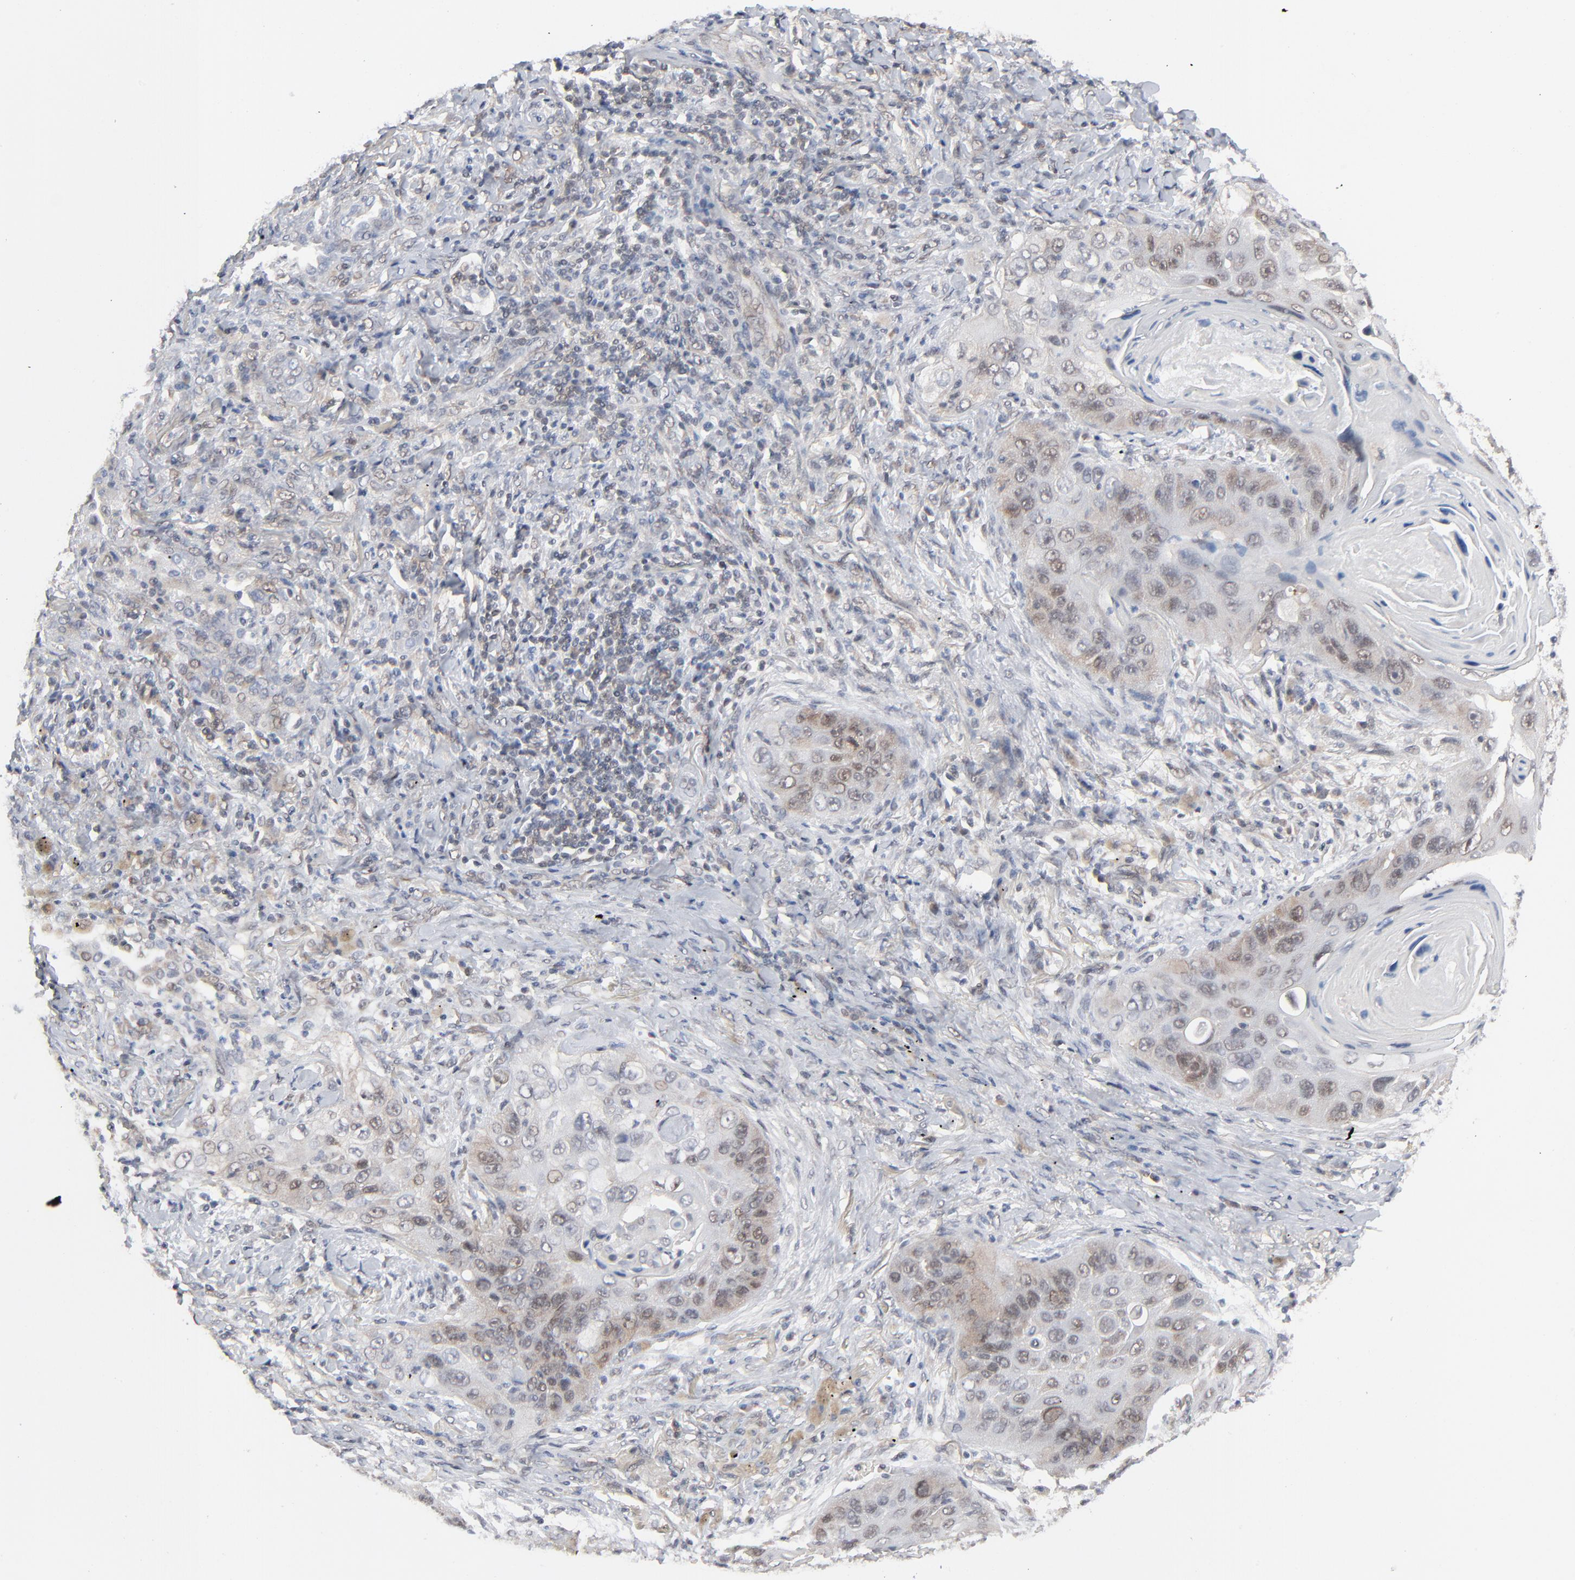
{"staining": {"intensity": "weak", "quantity": "25%-75%", "location": "cytoplasmic/membranous,nuclear"}, "tissue": "lung cancer", "cell_type": "Tumor cells", "image_type": "cancer", "snomed": [{"axis": "morphology", "description": "Squamous cell carcinoma, NOS"}, {"axis": "topography", "description": "Lung"}], "caption": "Brown immunohistochemical staining in lung cancer reveals weak cytoplasmic/membranous and nuclear positivity in about 25%-75% of tumor cells.", "gene": "RPS6KB1", "patient": {"sex": "female", "age": 67}}